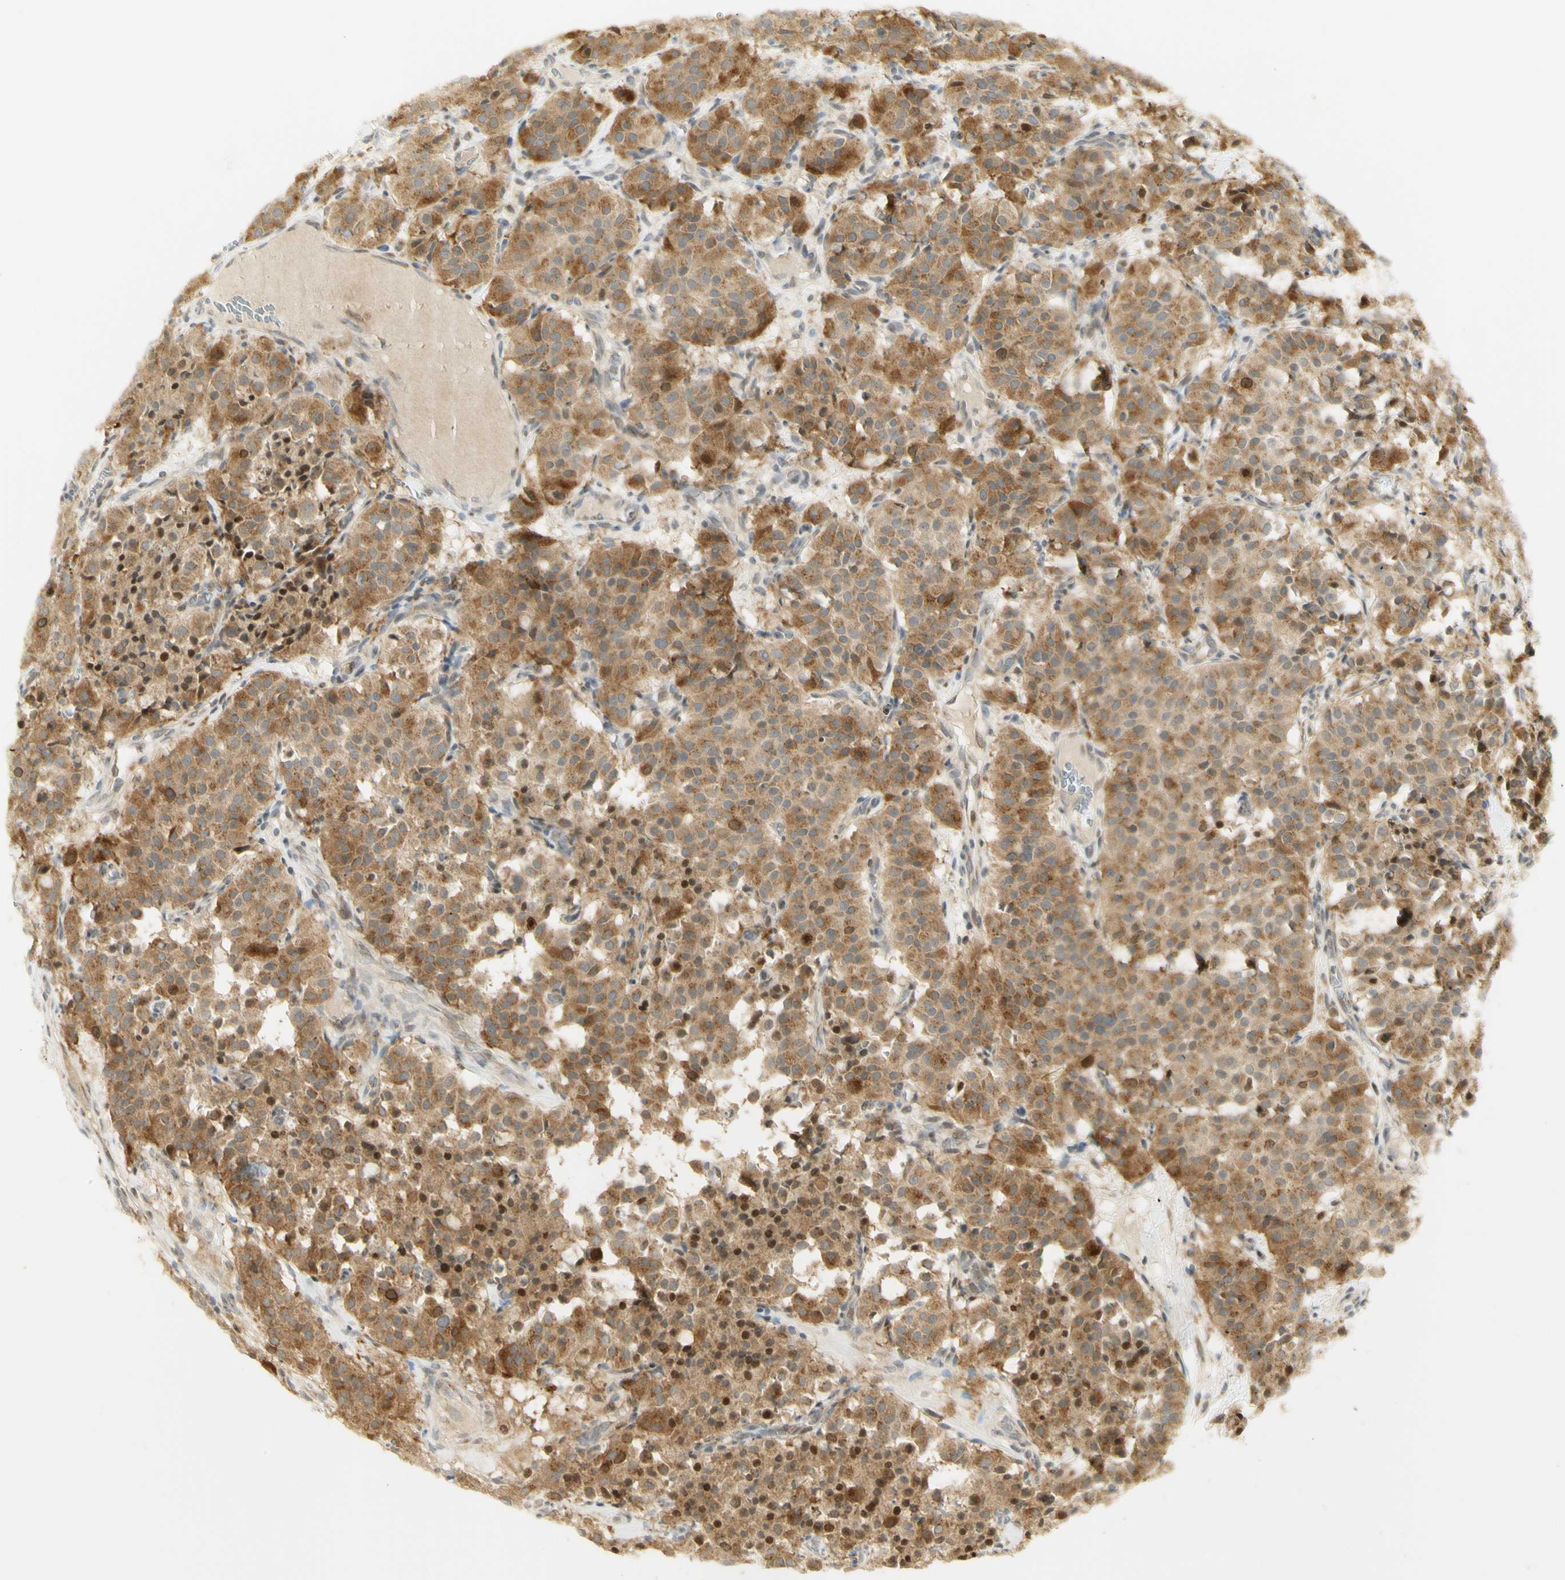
{"staining": {"intensity": "moderate", "quantity": ">75%", "location": "cytoplasmic/membranous,nuclear"}, "tissue": "carcinoid", "cell_type": "Tumor cells", "image_type": "cancer", "snomed": [{"axis": "morphology", "description": "Carcinoid, malignant, NOS"}, {"axis": "topography", "description": "Lung"}], "caption": "Brown immunohistochemical staining in human carcinoid (malignant) displays moderate cytoplasmic/membranous and nuclear staining in approximately >75% of tumor cells.", "gene": "KIF11", "patient": {"sex": "male", "age": 30}}